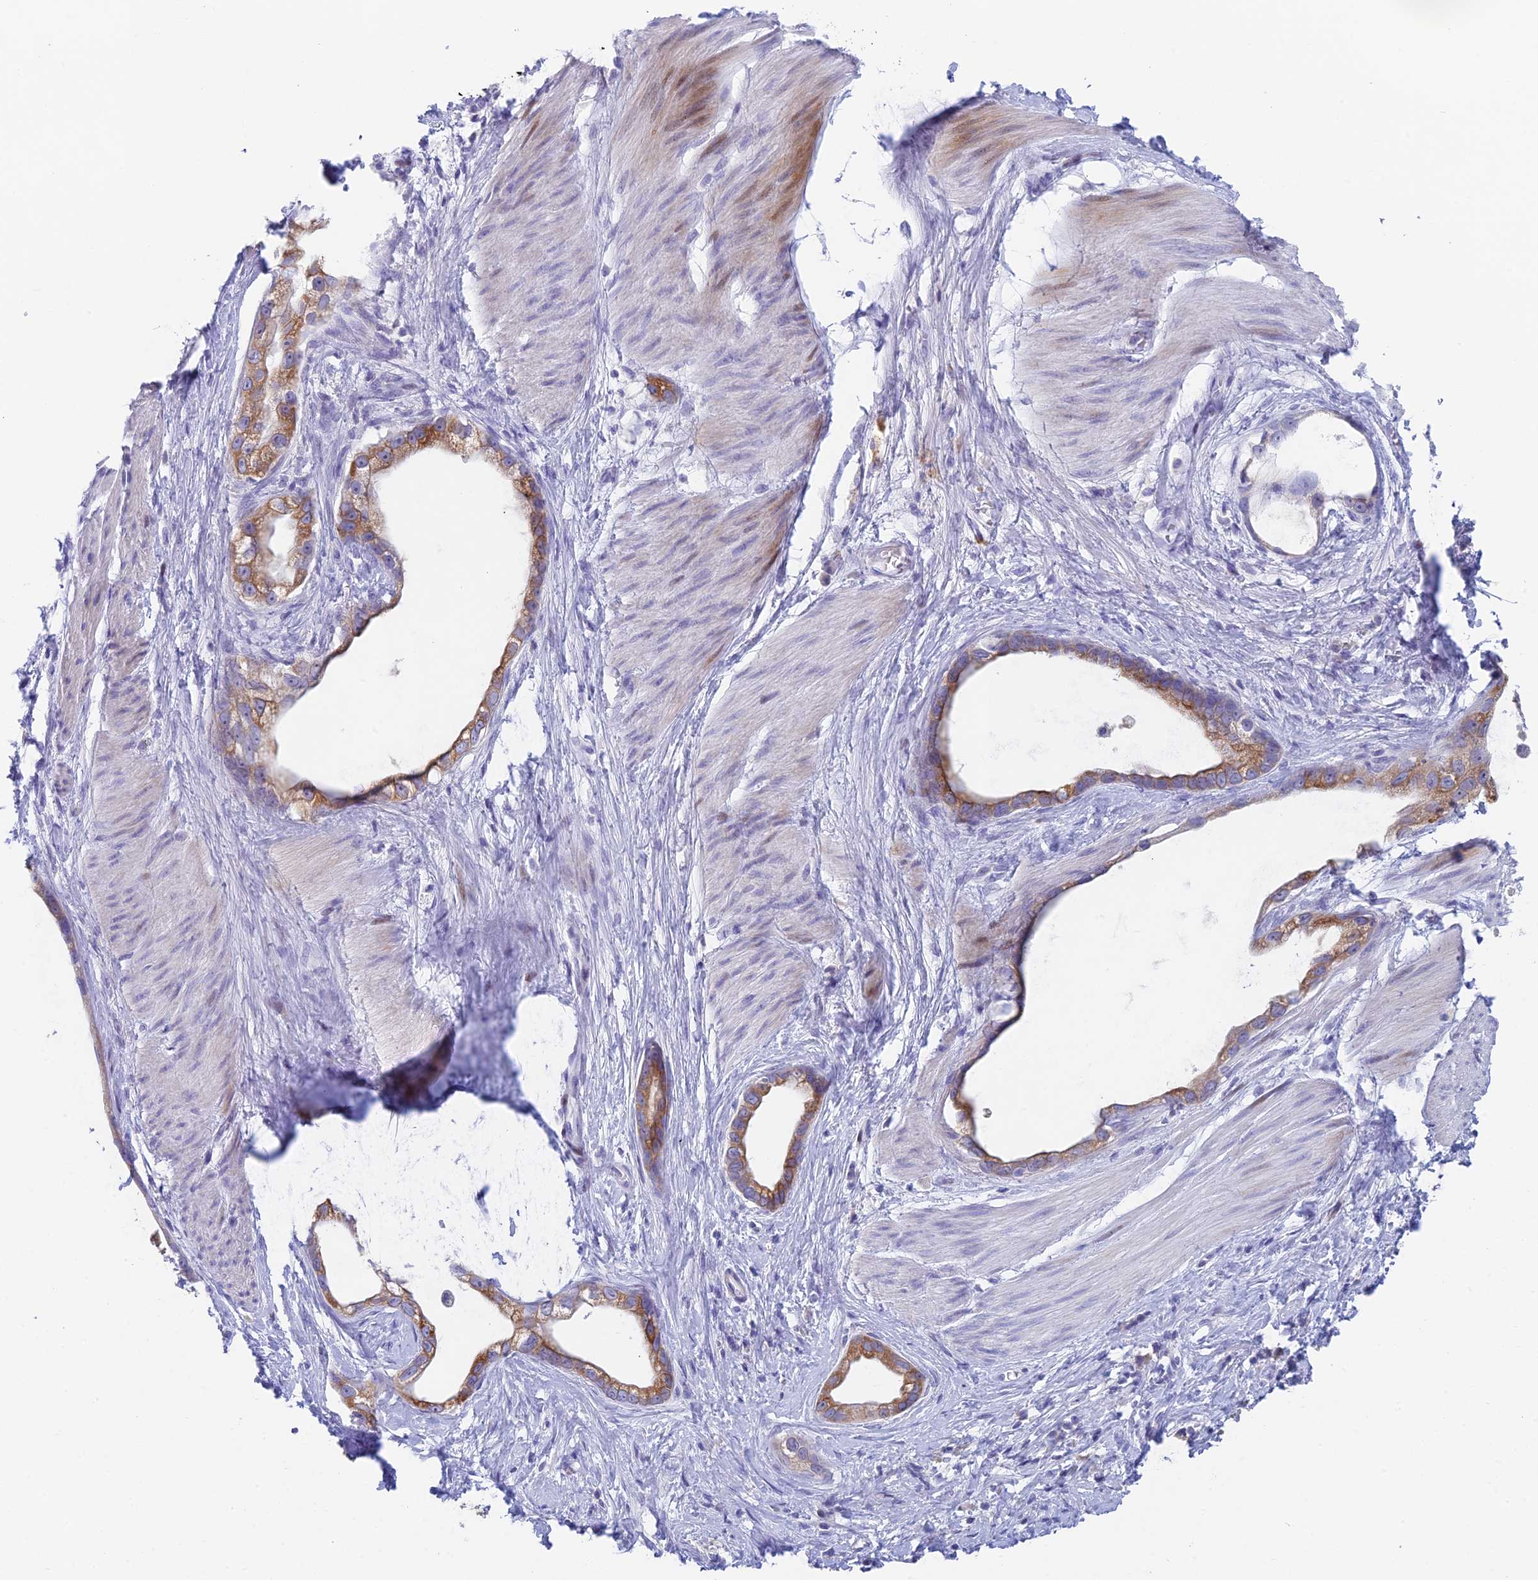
{"staining": {"intensity": "moderate", "quantity": ">75%", "location": "cytoplasmic/membranous"}, "tissue": "stomach cancer", "cell_type": "Tumor cells", "image_type": "cancer", "snomed": [{"axis": "morphology", "description": "Adenocarcinoma, NOS"}, {"axis": "topography", "description": "Stomach"}], "caption": "Immunohistochemical staining of human stomach adenocarcinoma demonstrates medium levels of moderate cytoplasmic/membranous protein positivity in about >75% of tumor cells.", "gene": "REXO5", "patient": {"sex": "male", "age": 55}}